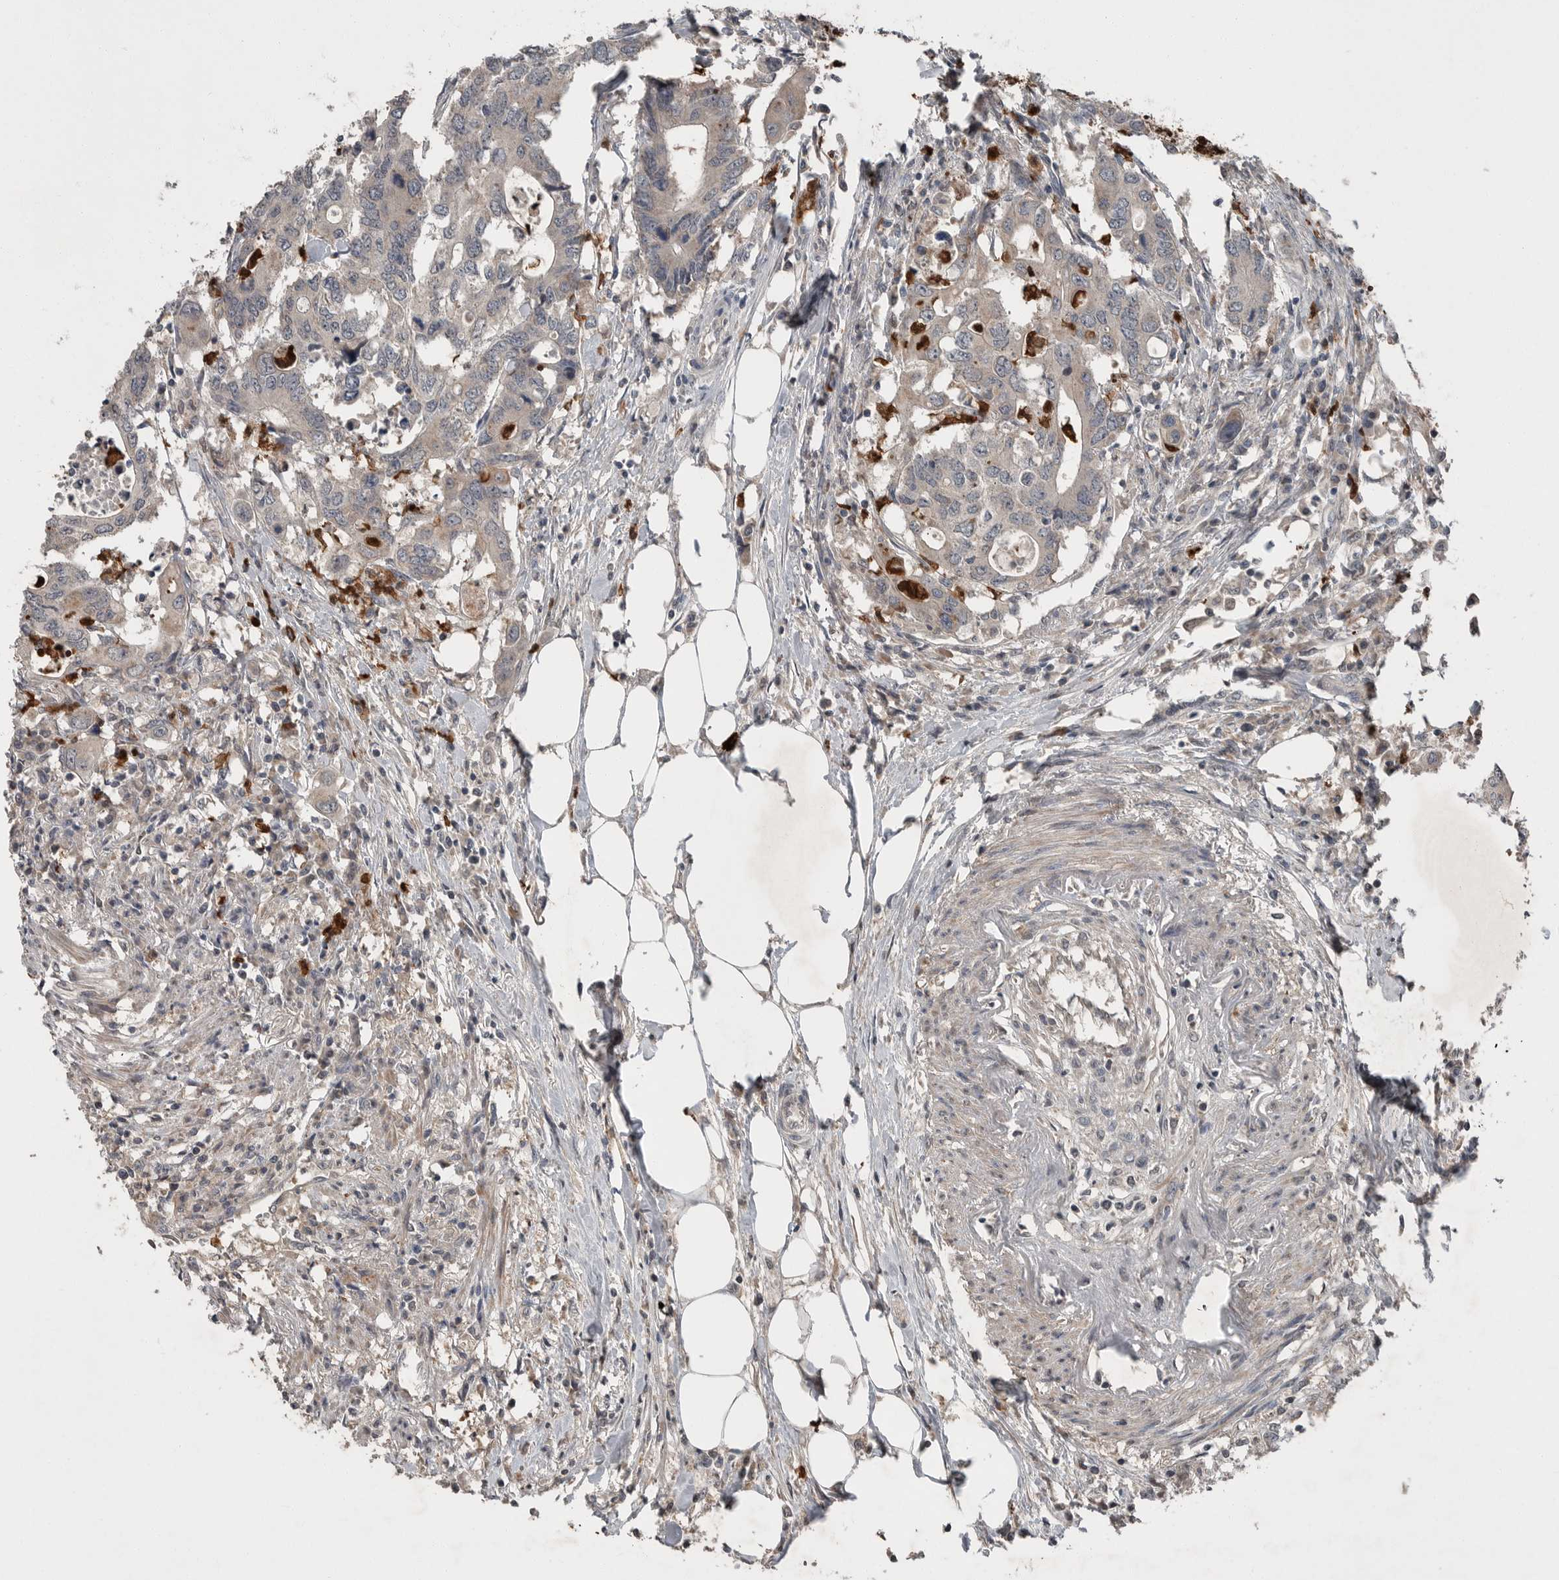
{"staining": {"intensity": "weak", "quantity": "25%-75%", "location": "cytoplasmic/membranous"}, "tissue": "colorectal cancer", "cell_type": "Tumor cells", "image_type": "cancer", "snomed": [{"axis": "morphology", "description": "Adenocarcinoma, NOS"}, {"axis": "topography", "description": "Colon"}], "caption": "Protein staining of colorectal adenocarcinoma tissue reveals weak cytoplasmic/membranous staining in approximately 25%-75% of tumor cells.", "gene": "SCP2", "patient": {"sex": "male", "age": 71}}